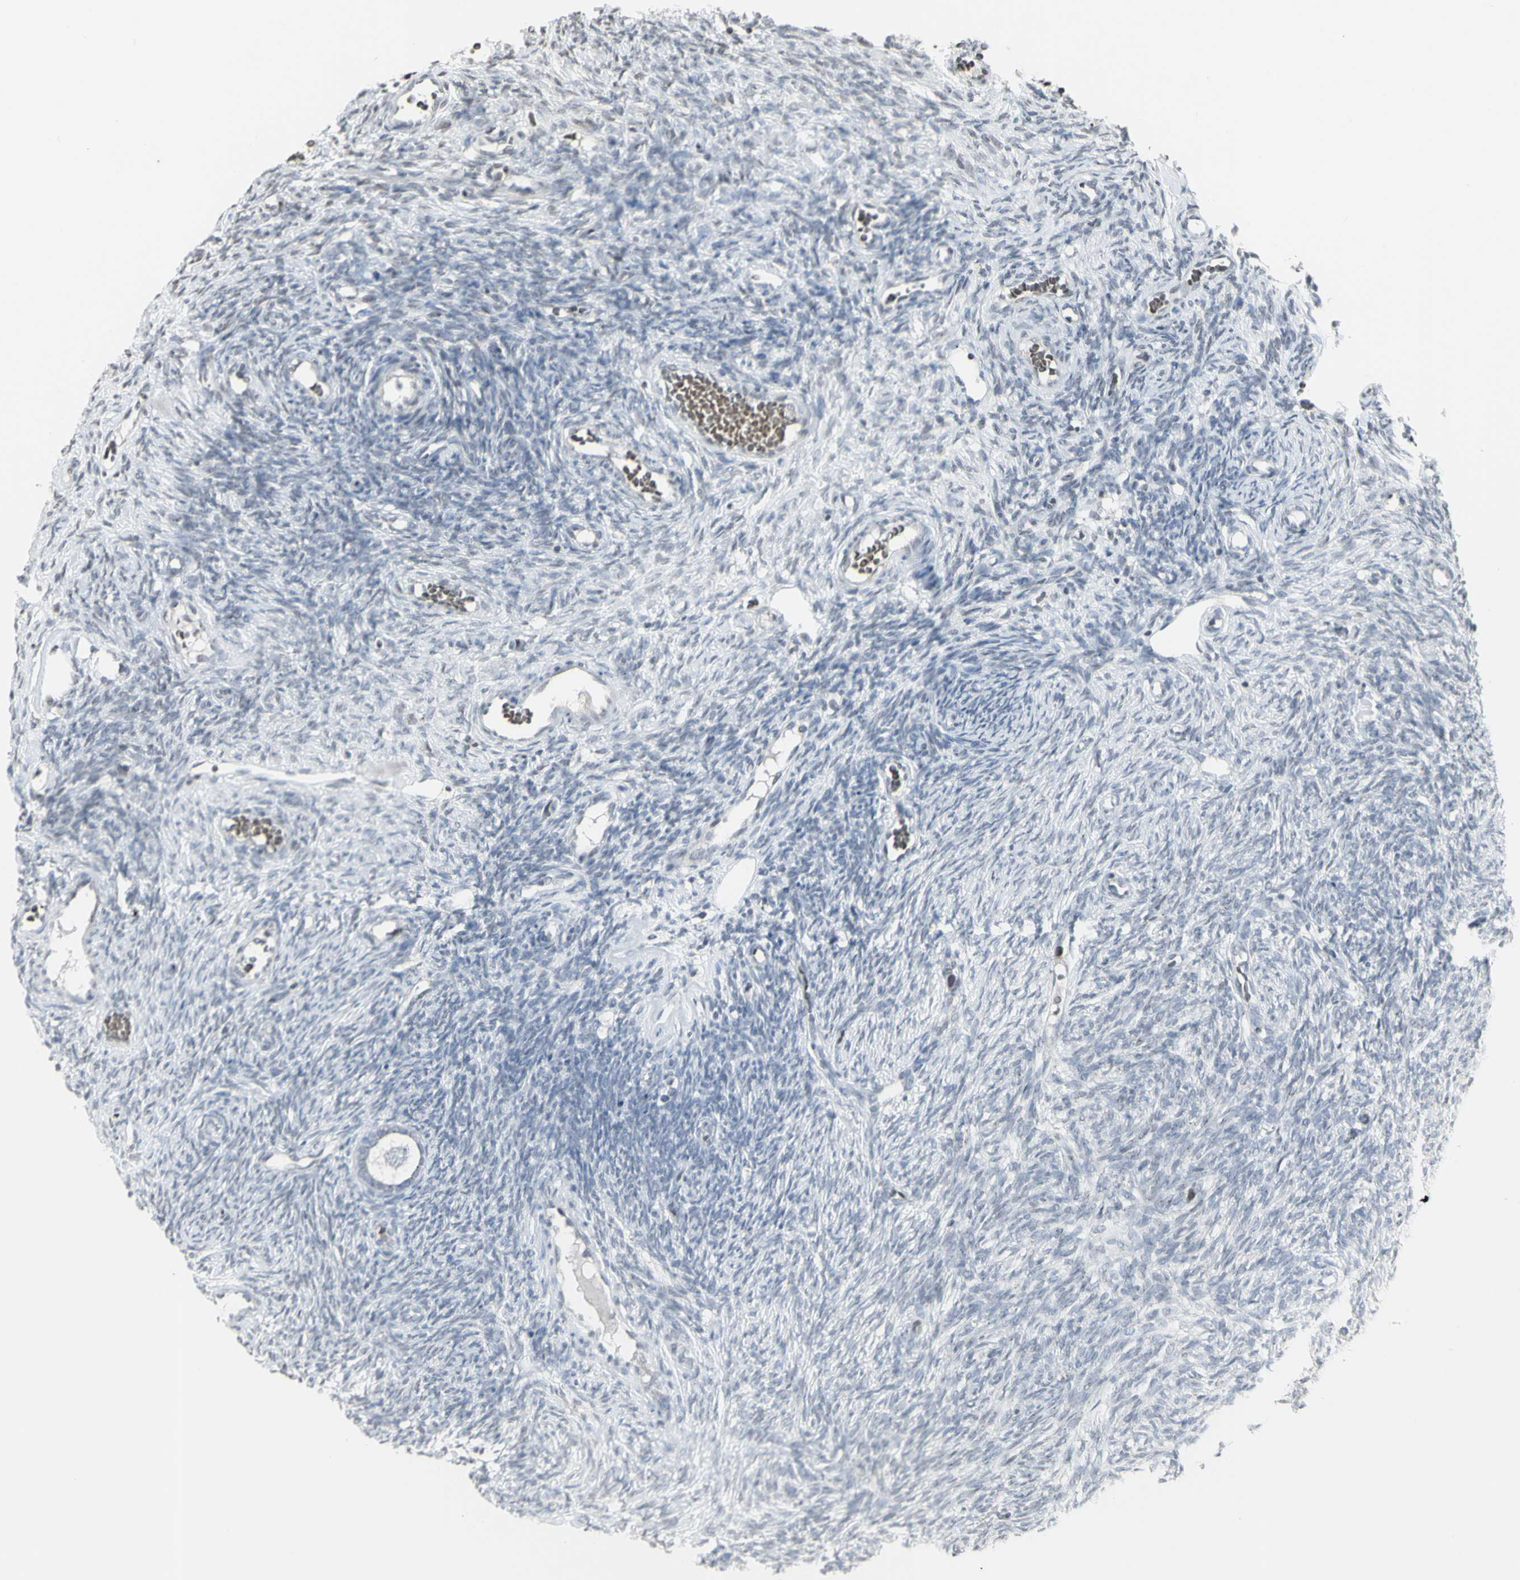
{"staining": {"intensity": "negative", "quantity": "none", "location": "none"}, "tissue": "ovary", "cell_type": "Follicle cells", "image_type": "normal", "snomed": [{"axis": "morphology", "description": "Normal tissue, NOS"}, {"axis": "topography", "description": "Ovary"}], "caption": "Follicle cells show no significant staining in normal ovary. (DAB immunohistochemistry, high magnification).", "gene": "MUC5AC", "patient": {"sex": "female", "age": 35}}